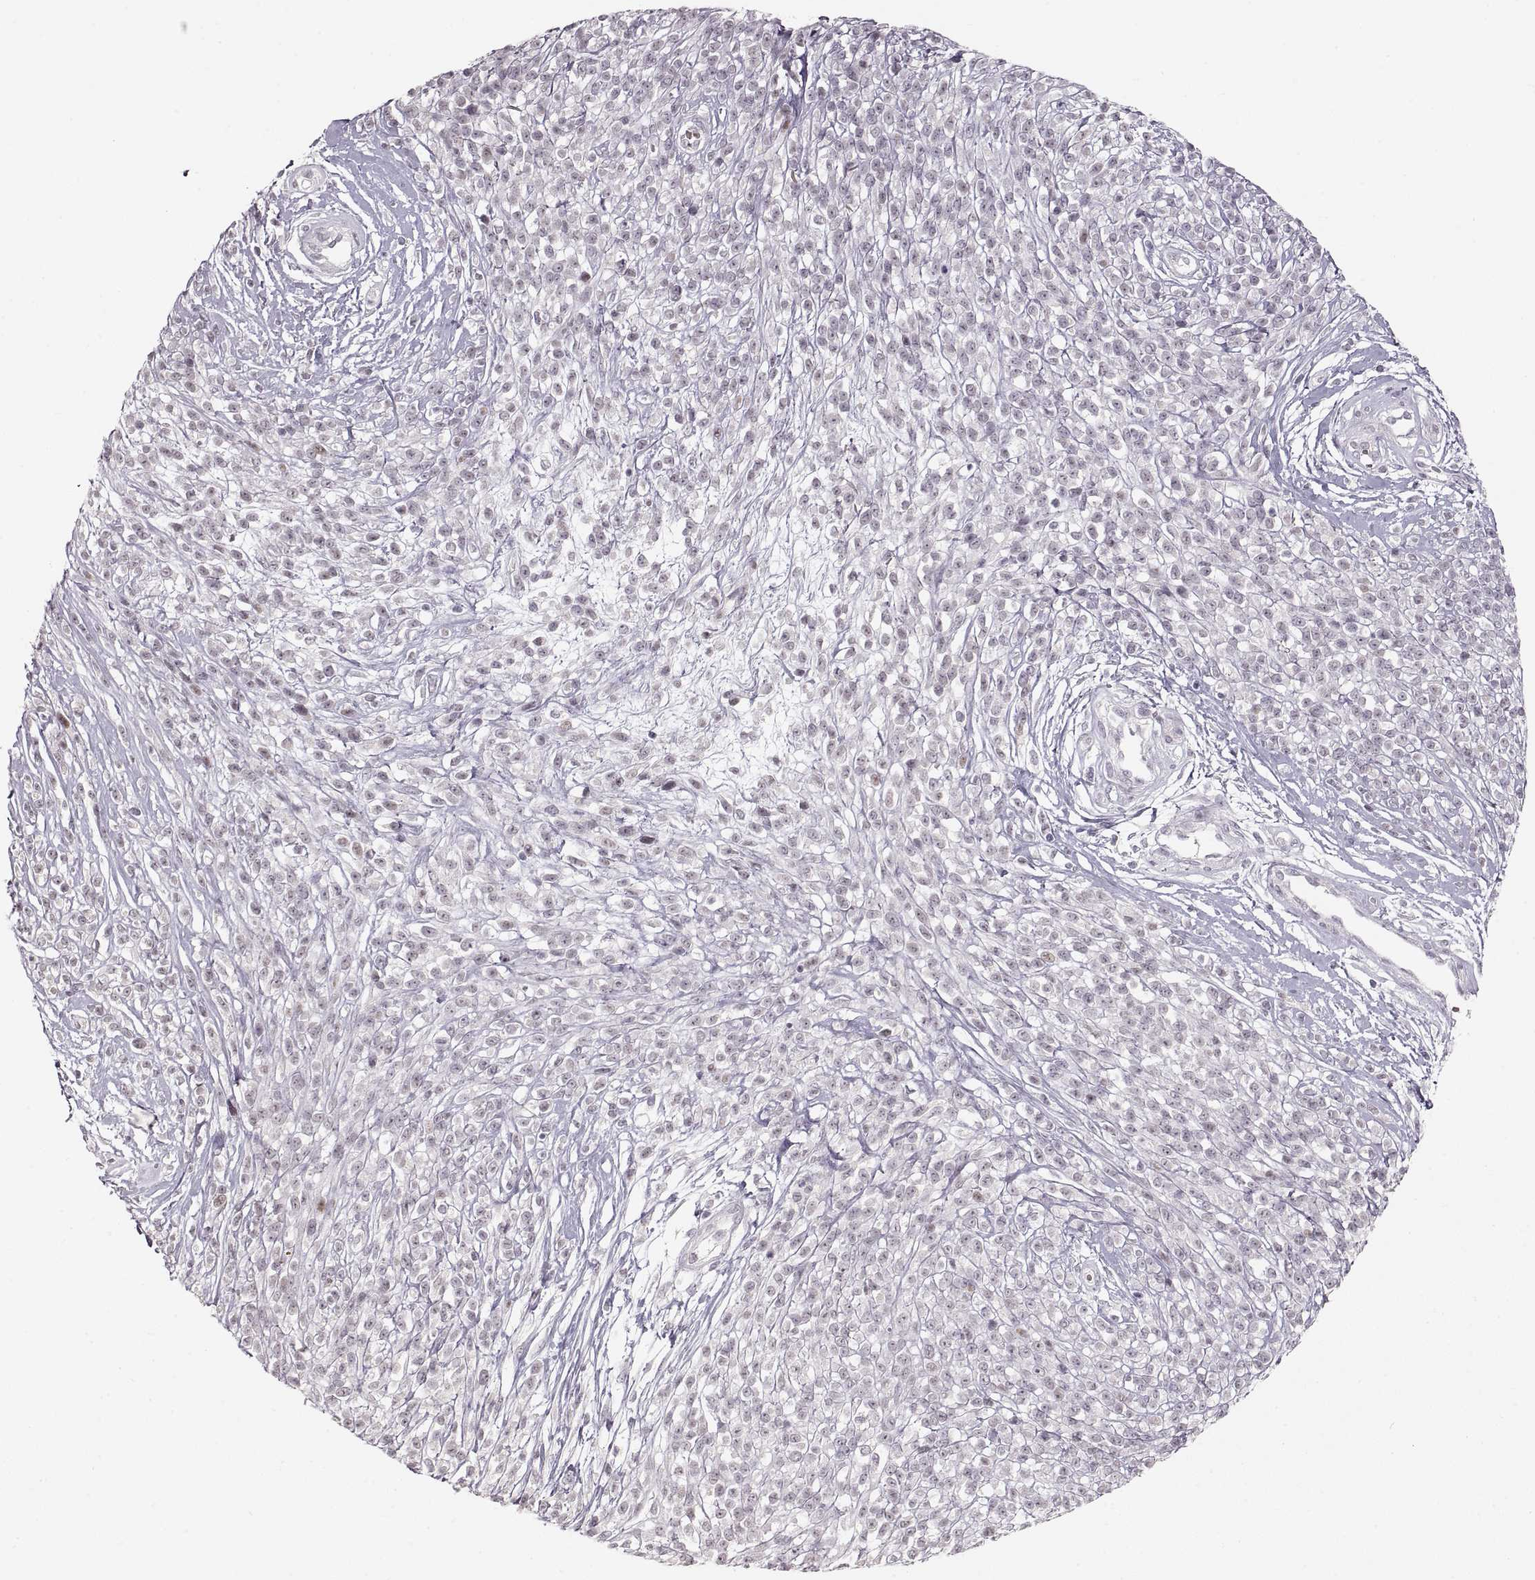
{"staining": {"intensity": "negative", "quantity": "none", "location": "none"}, "tissue": "melanoma", "cell_type": "Tumor cells", "image_type": "cancer", "snomed": [{"axis": "morphology", "description": "Malignant melanoma, NOS"}, {"axis": "topography", "description": "Skin"}, {"axis": "topography", "description": "Skin of trunk"}], "caption": "Tumor cells are negative for protein expression in human melanoma.", "gene": "PCSK2", "patient": {"sex": "male", "age": 74}}